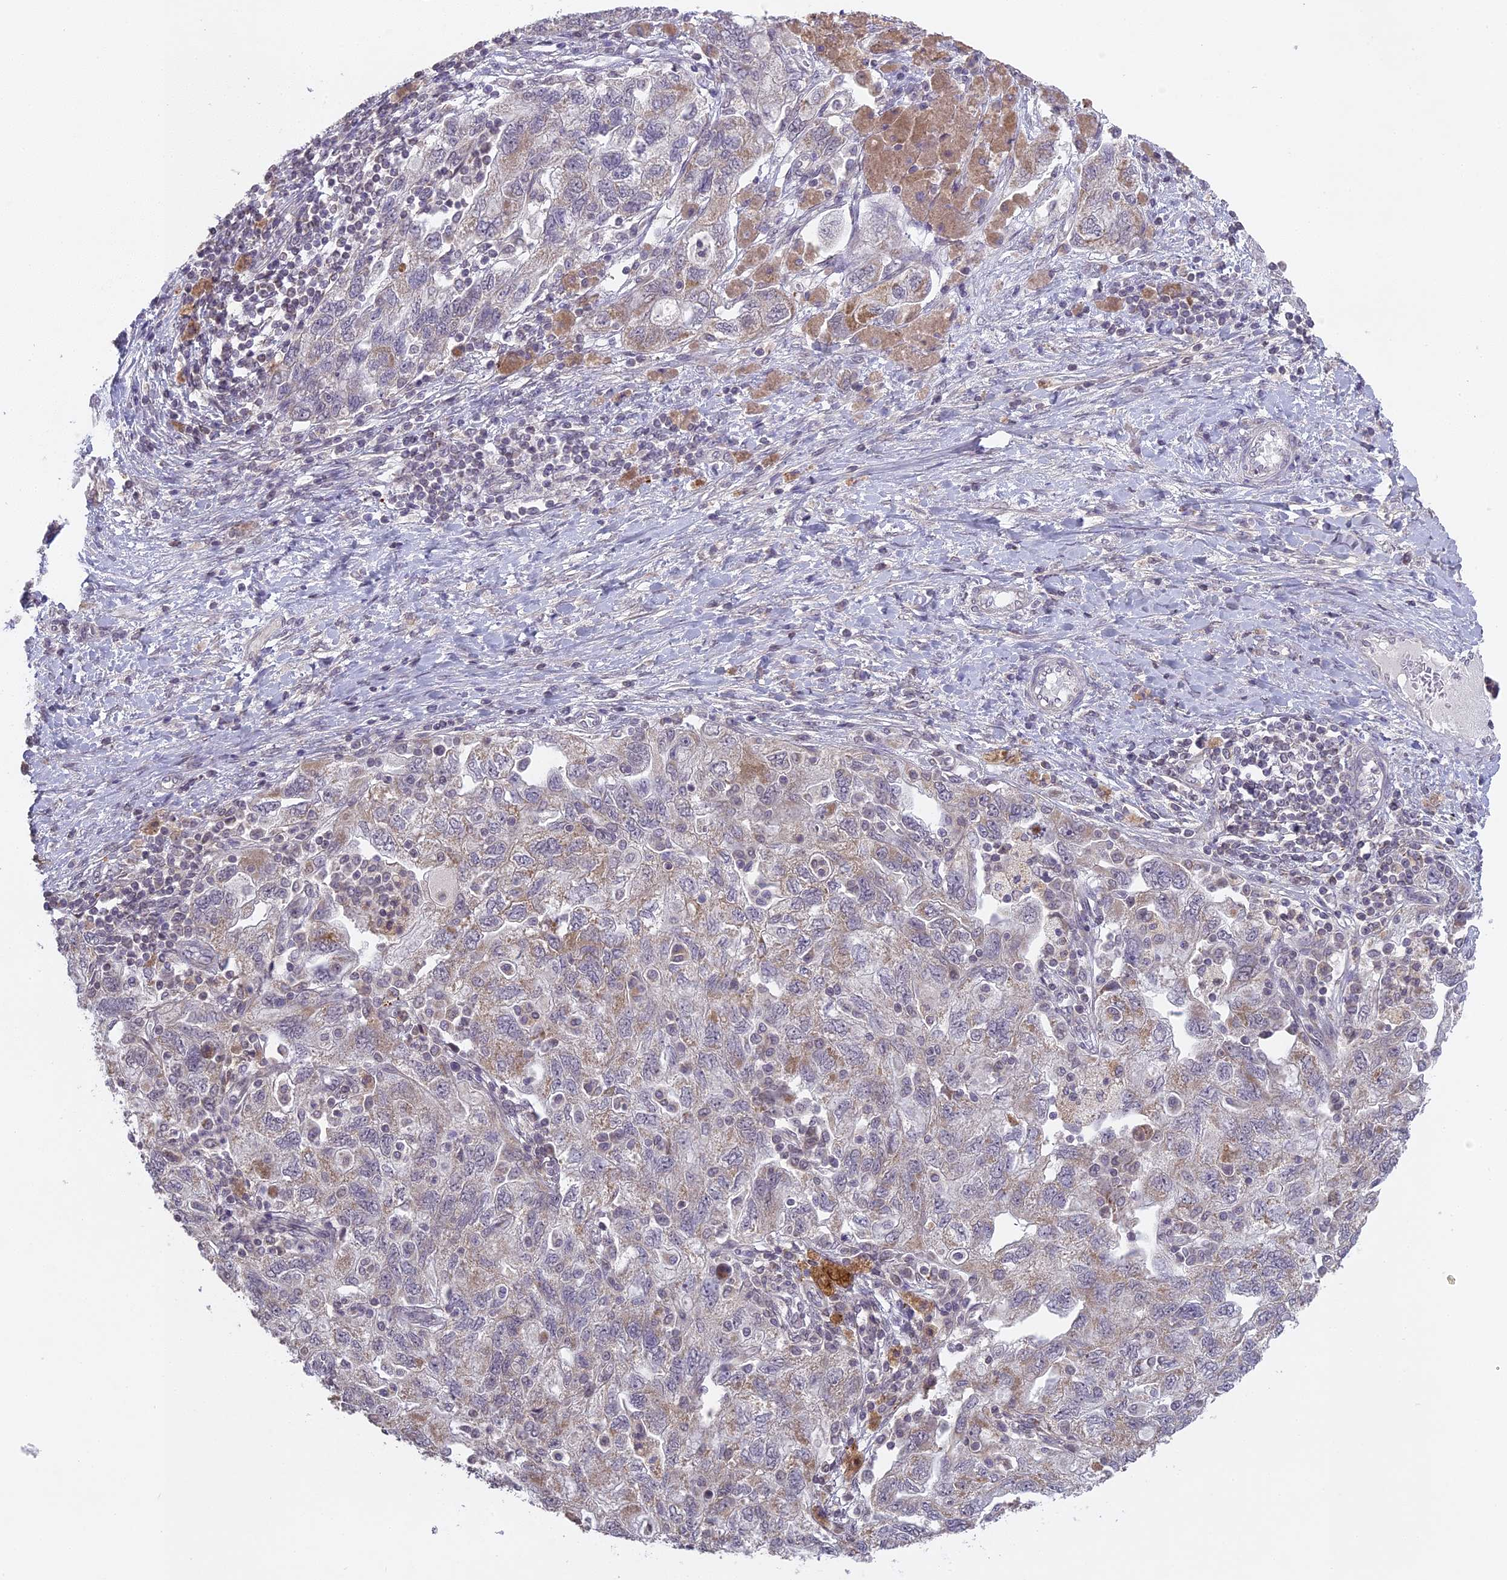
{"staining": {"intensity": "weak", "quantity": "25%-75%", "location": "cytoplasmic/membranous"}, "tissue": "ovarian cancer", "cell_type": "Tumor cells", "image_type": "cancer", "snomed": [{"axis": "morphology", "description": "Carcinoma, NOS"}, {"axis": "morphology", "description": "Cystadenocarcinoma, serous, NOS"}, {"axis": "topography", "description": "Ovary"}], "caption": "A histopathology image of ovarian cancer stained for a protein reveals weak cytoplasmic/membranous brown staining in tumor cells. (Brightfield microscopy of DAB IHC at high magnification).", "gene": "ERG28", "patient": {"sex": "female", "age": 69}}